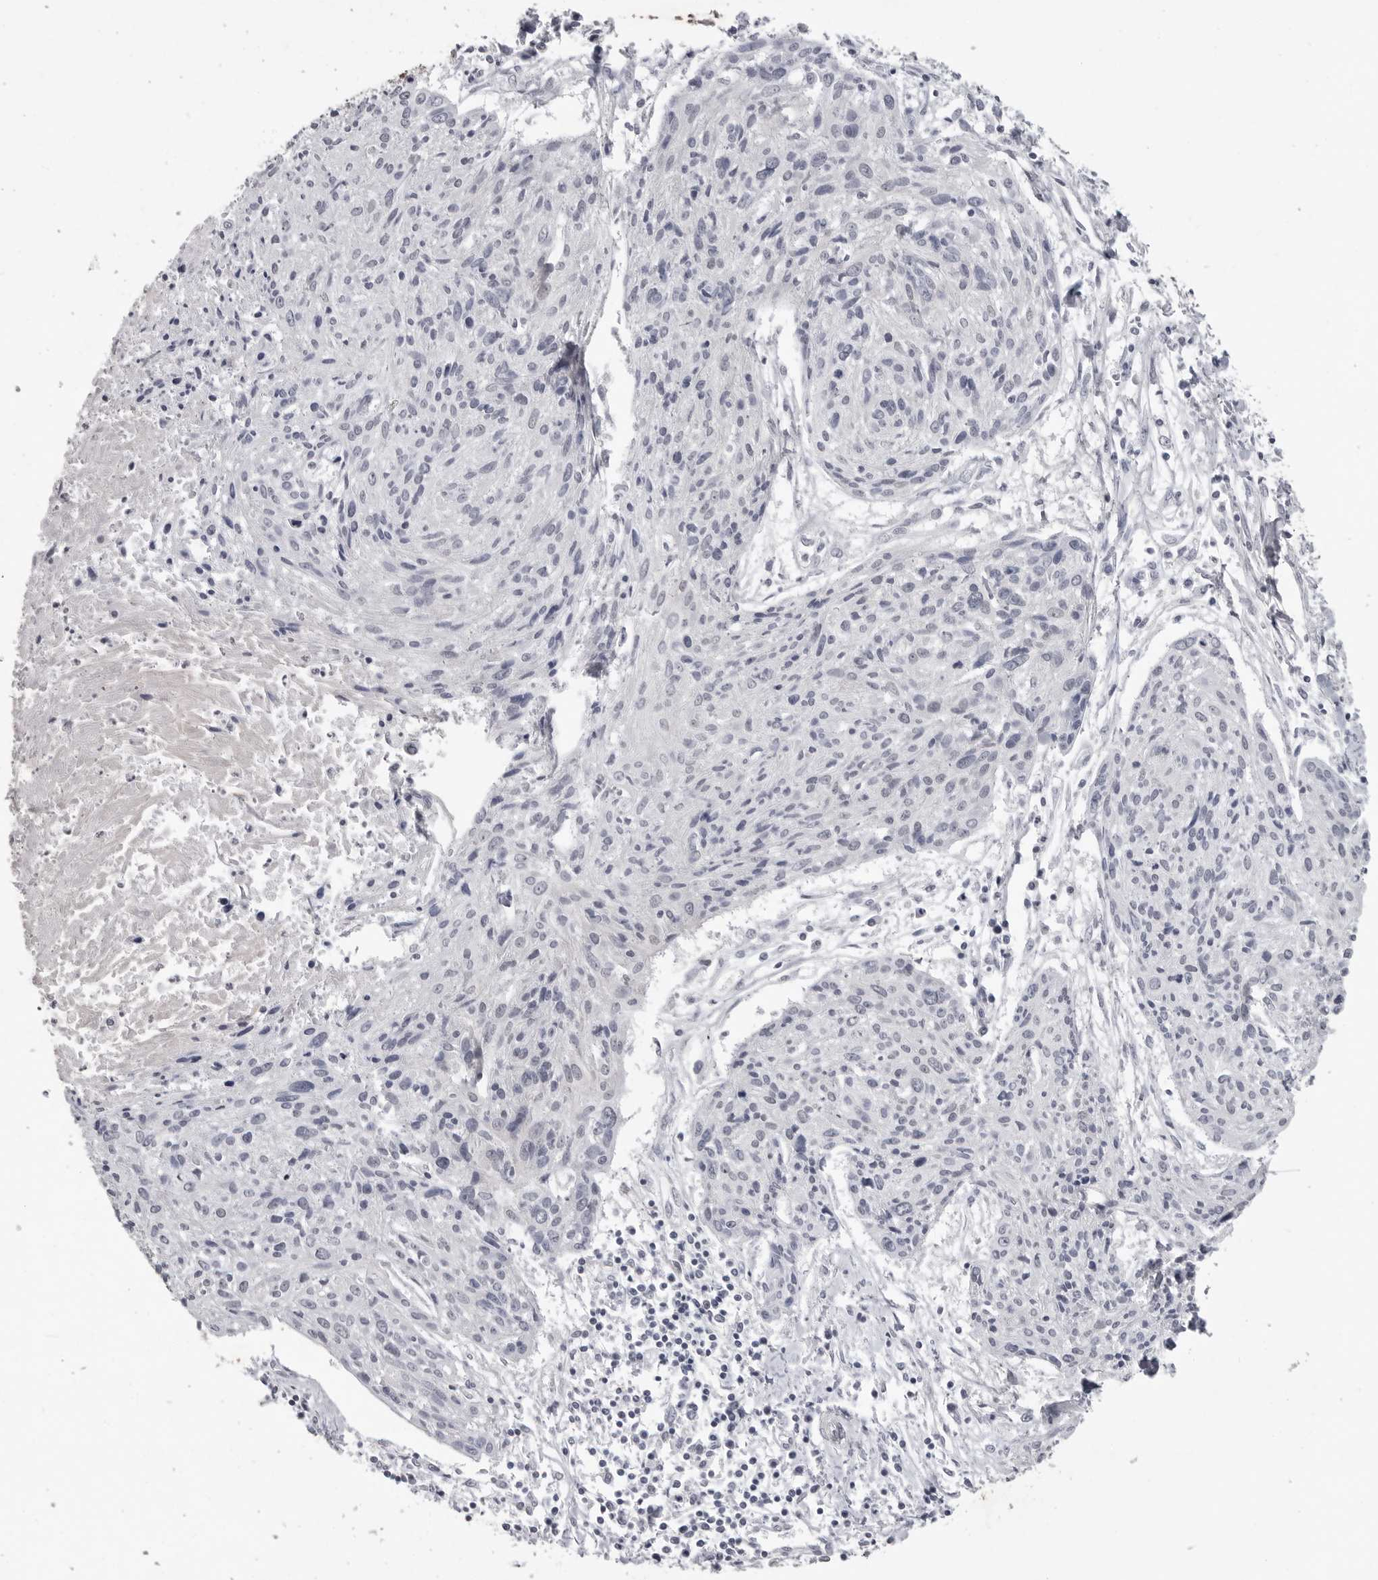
{"staining": {"intensity": "negative", "quantity": "none", "location": "none"}, "tissue": "cervical cancer", "cell_type": "Tumor cells", "image_type": "cancer", "snomed": [{"axis": "morphology", "description": "Squamous cell carcinoma, NOS"}, {"axis": "topography", "description": "Cervix"}], "caption": "DAB immunohistochemical staining of squamous cell carcinoma (cervical) shows no significant positivity in tumor cells. The staining was performed using DAB (3,3'-diaminobenzidine) to visualize the protein expression in brown, while the nuclei were stained in blue with hematoxylin (Magnification: 20x).", "gene": "RRM1", "patient": {"sex": "female", "age": 51}}